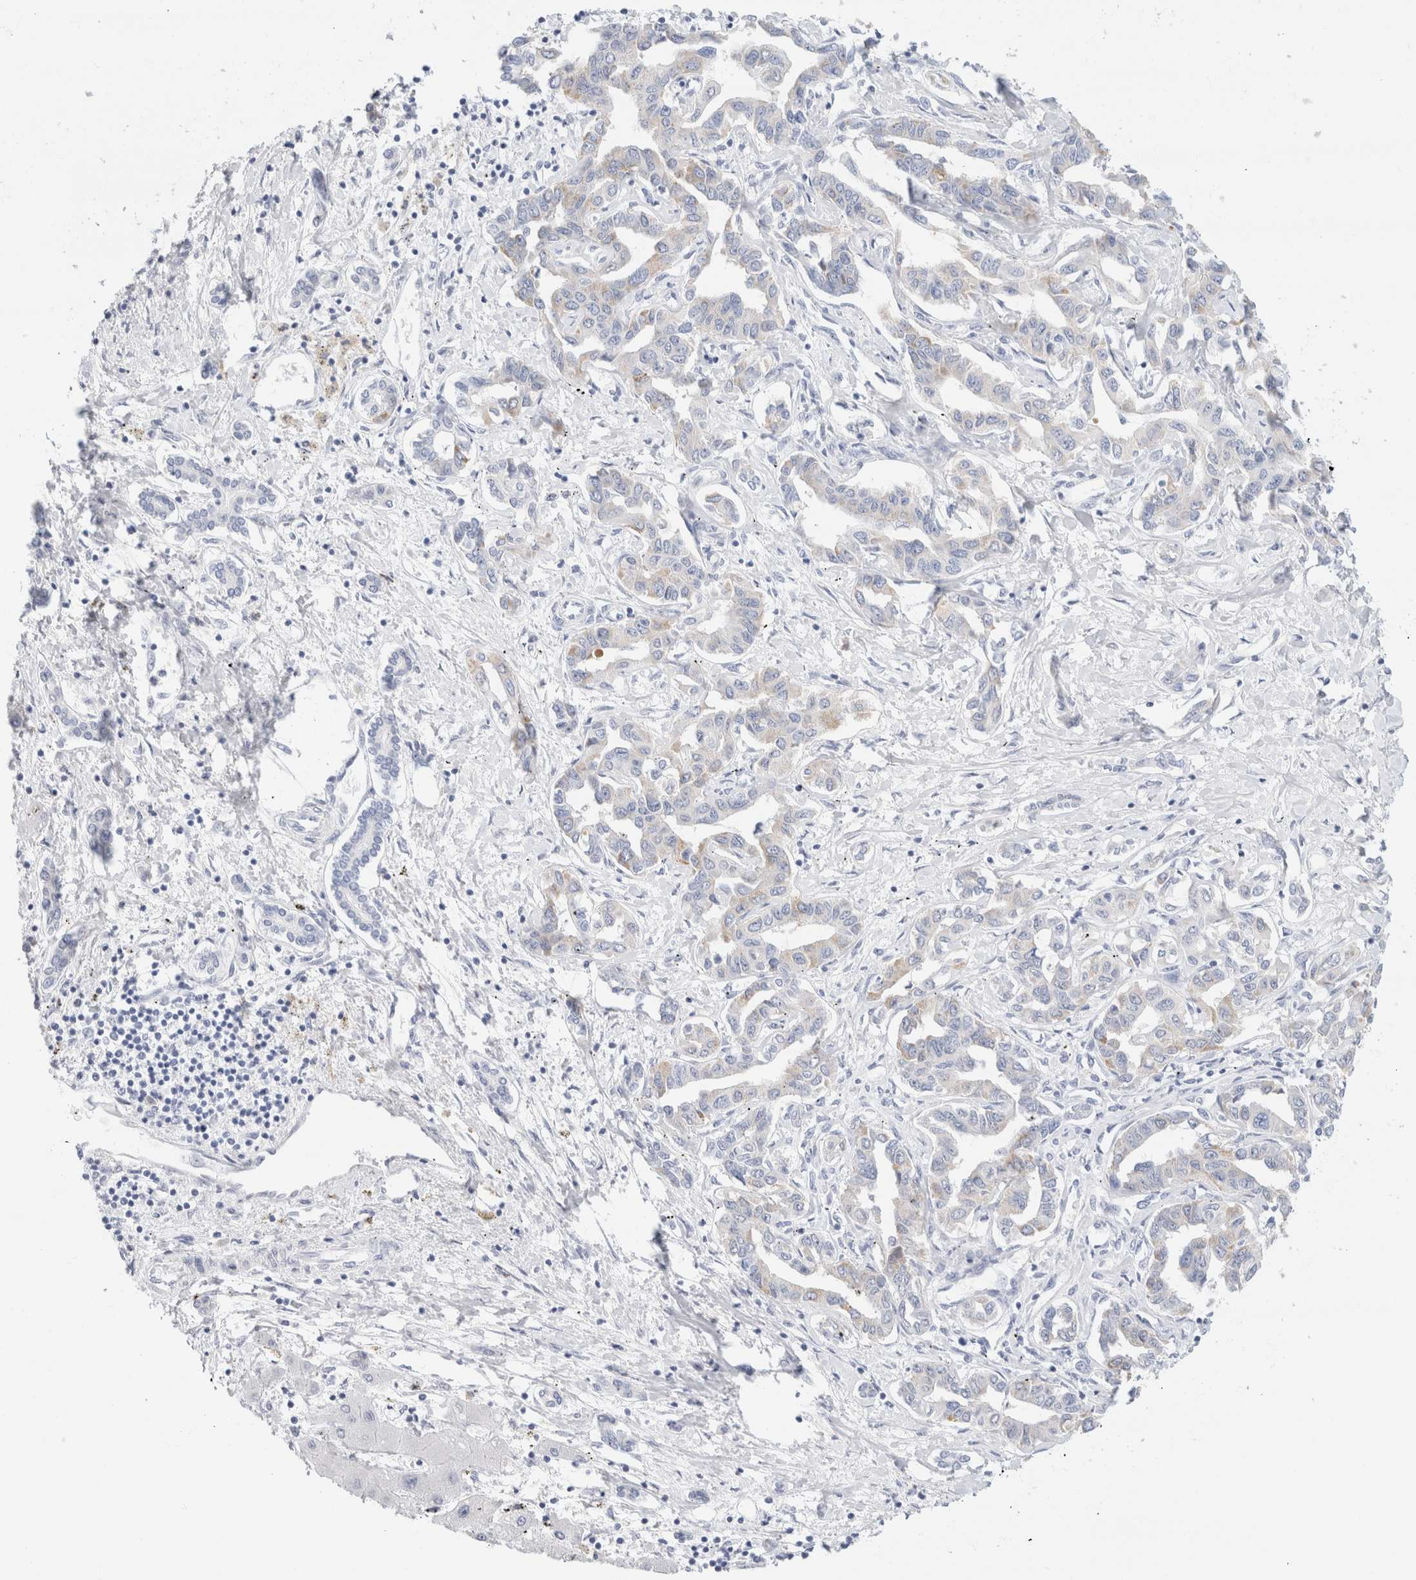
{"staining": {"intensity": "negative", "quantity": "none", "location": "none"}, "tissue": "liver cancer", "cell_type": "Tumor cells", "image_type": "cancer", "snomed": [{"axis": "morphology", "description": "Cholangiocarcinoma"}, {"axis": "topography", "description": "Liver"}], "caption": "Immunohistochemistry of liver cholangiocarcinoma displays no expression in tumor cells.", "gene": "GADD45G", "patient": {"sex": "male", "age": 59}}